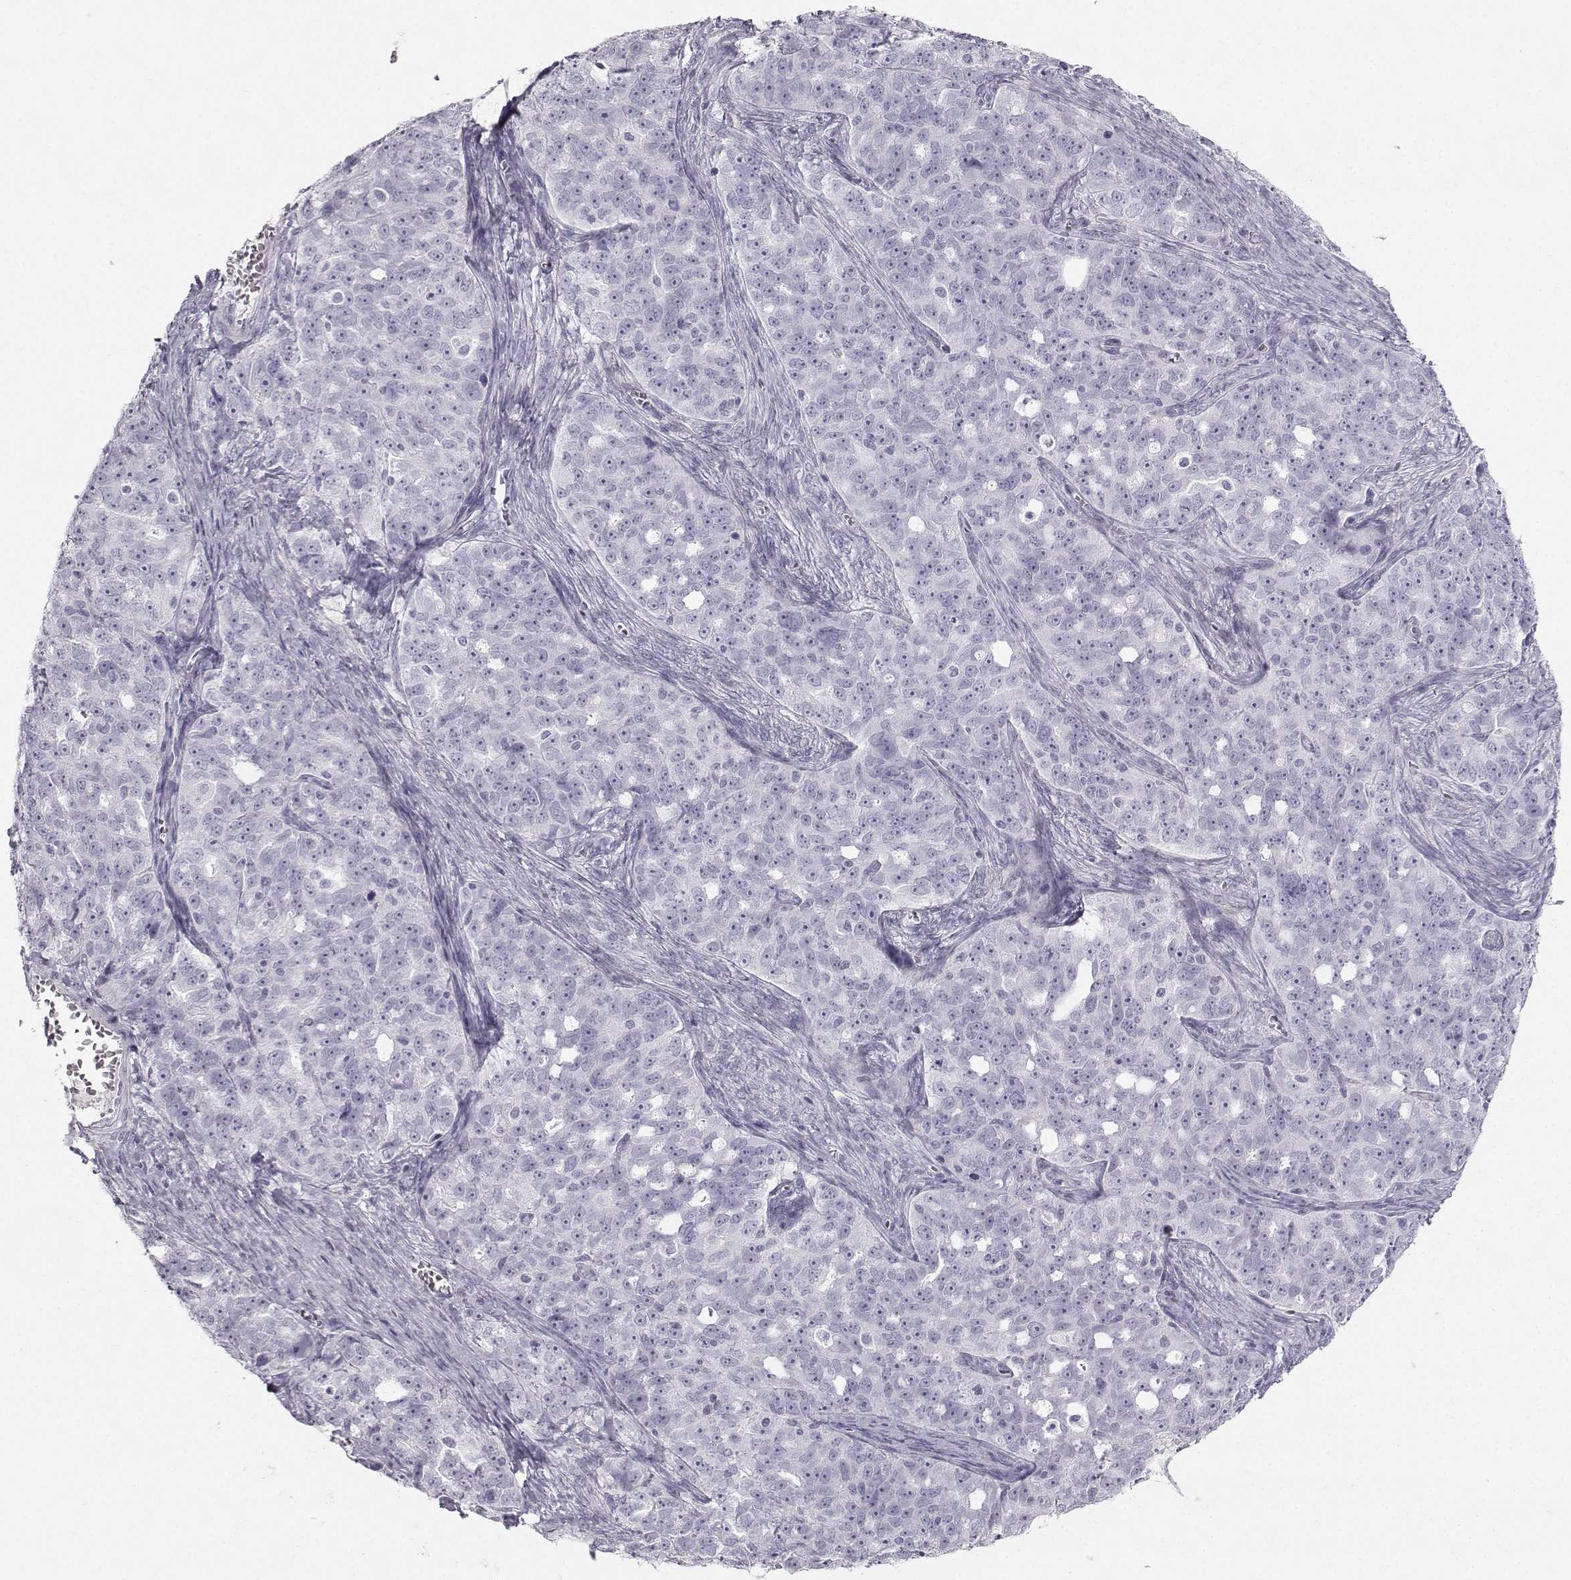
{"staining": {"intensity": "negative", "quantity": "none", "location": "none"}, "tissue": "ovarian cancer", "cell_type": "Tumor cells", "image_type": "cancer", "snomed": [{"axis": "morphology", "description": "Cystadenocarcinoma, serous, NOS"}, {"axis": "topography", "description": "Ovary"}], "caption": "An image of human ovarian serous cystadenocarcinoma is negative for staining in tumor cells.", "gene": "CASR", "patient": {"sex": "female", "age": 51}}